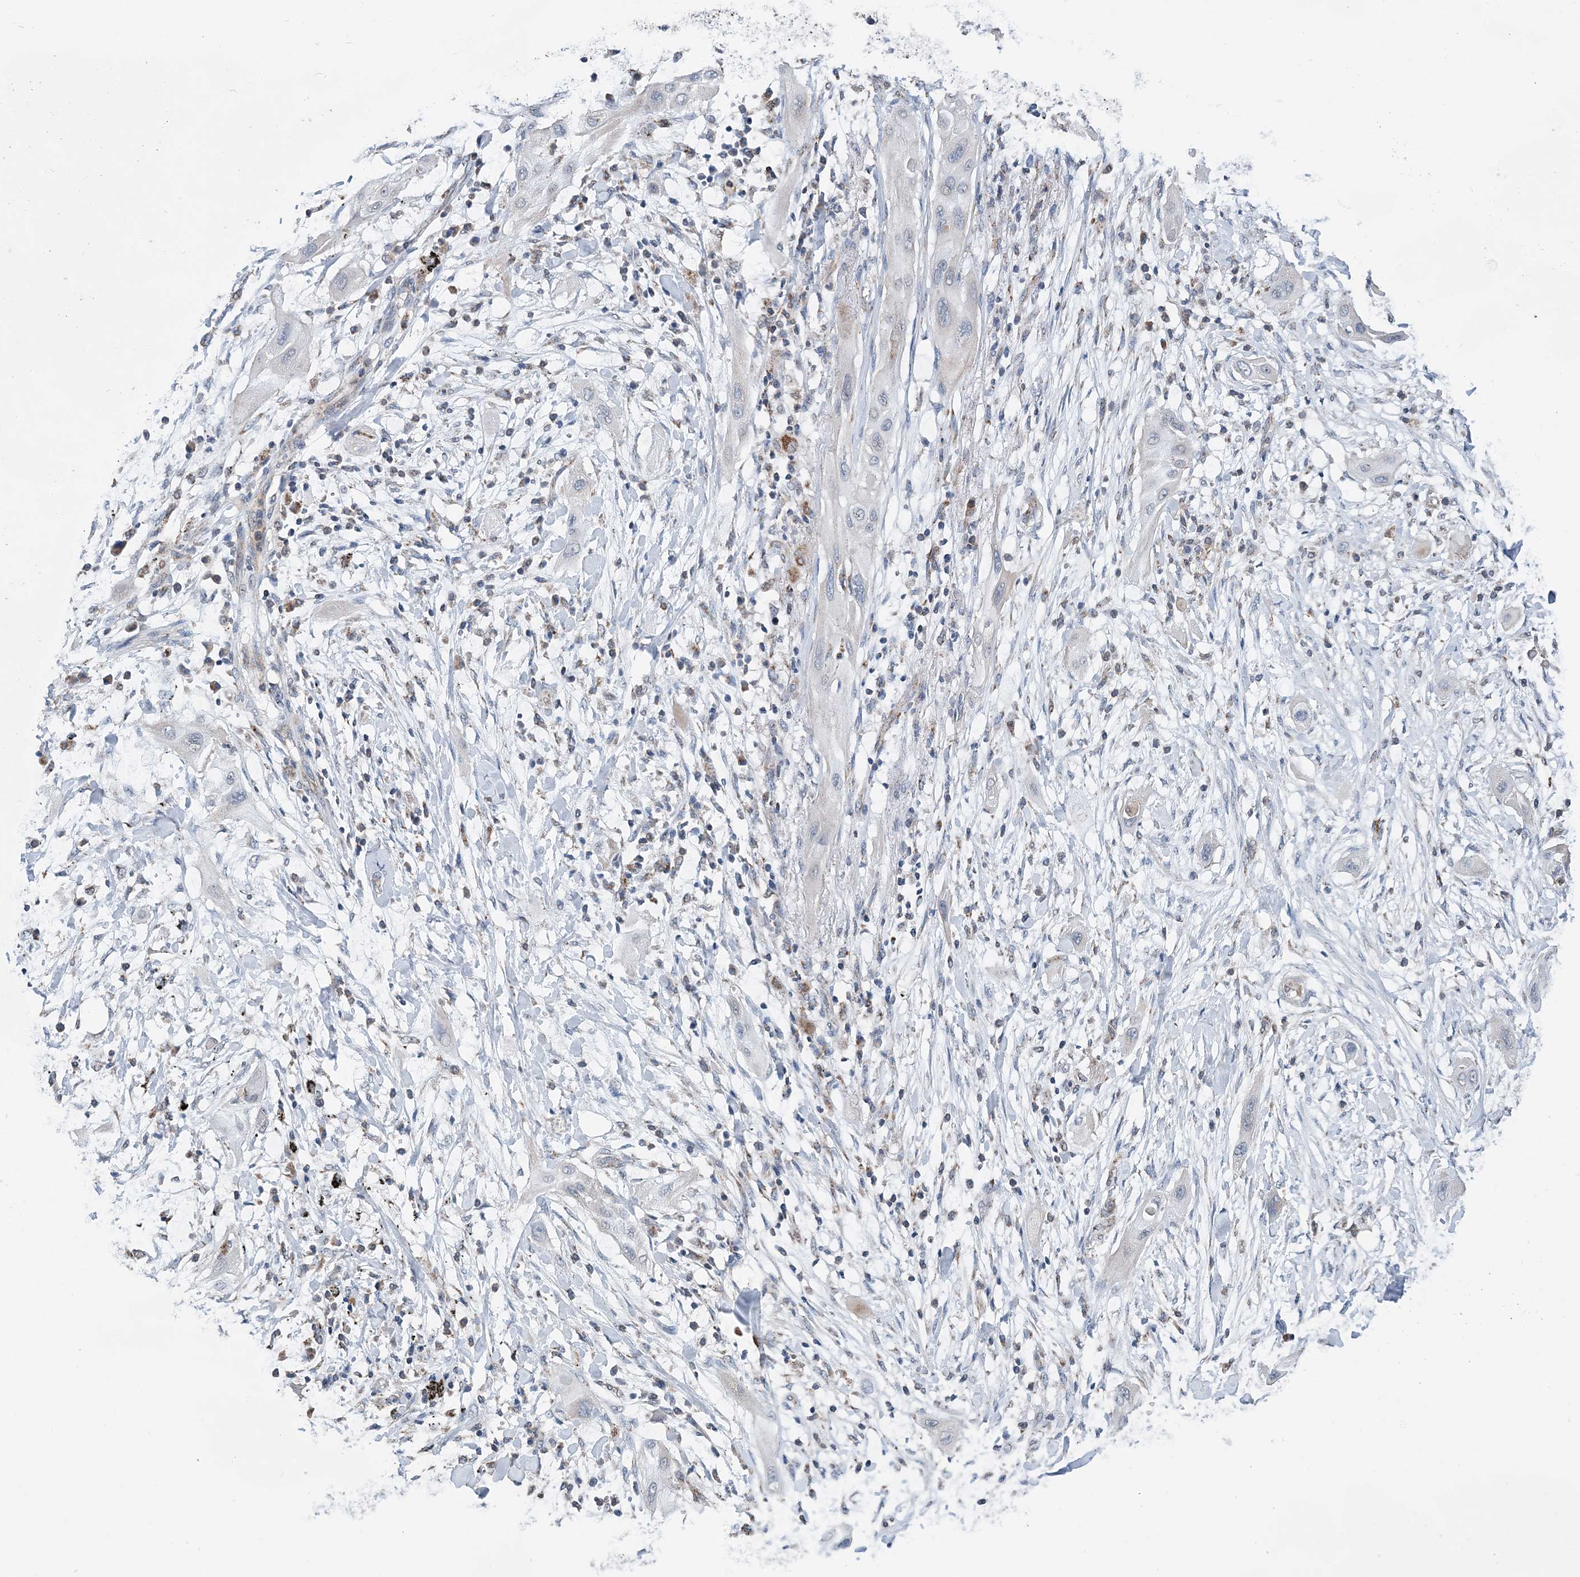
{"staining": {"intensity": "negative", "quantity": "none", "location": "none"}, "tissue": "lung cancer", "cell_type": "Tumor cells", "image_type": "cancer", "snomed": [{"axis": "morphology", "description": "Squamous cell carcinoma, NOS"}, {"axis": "topography", "description": "Lung"}], "caption": "IHC histopathology image of lung squamous cell carcinoma stained for a protein (brown), which displays no positivity in tumor cells.", "gene": "SPRY2", "patient": {"sex": "female", "age": 47}}